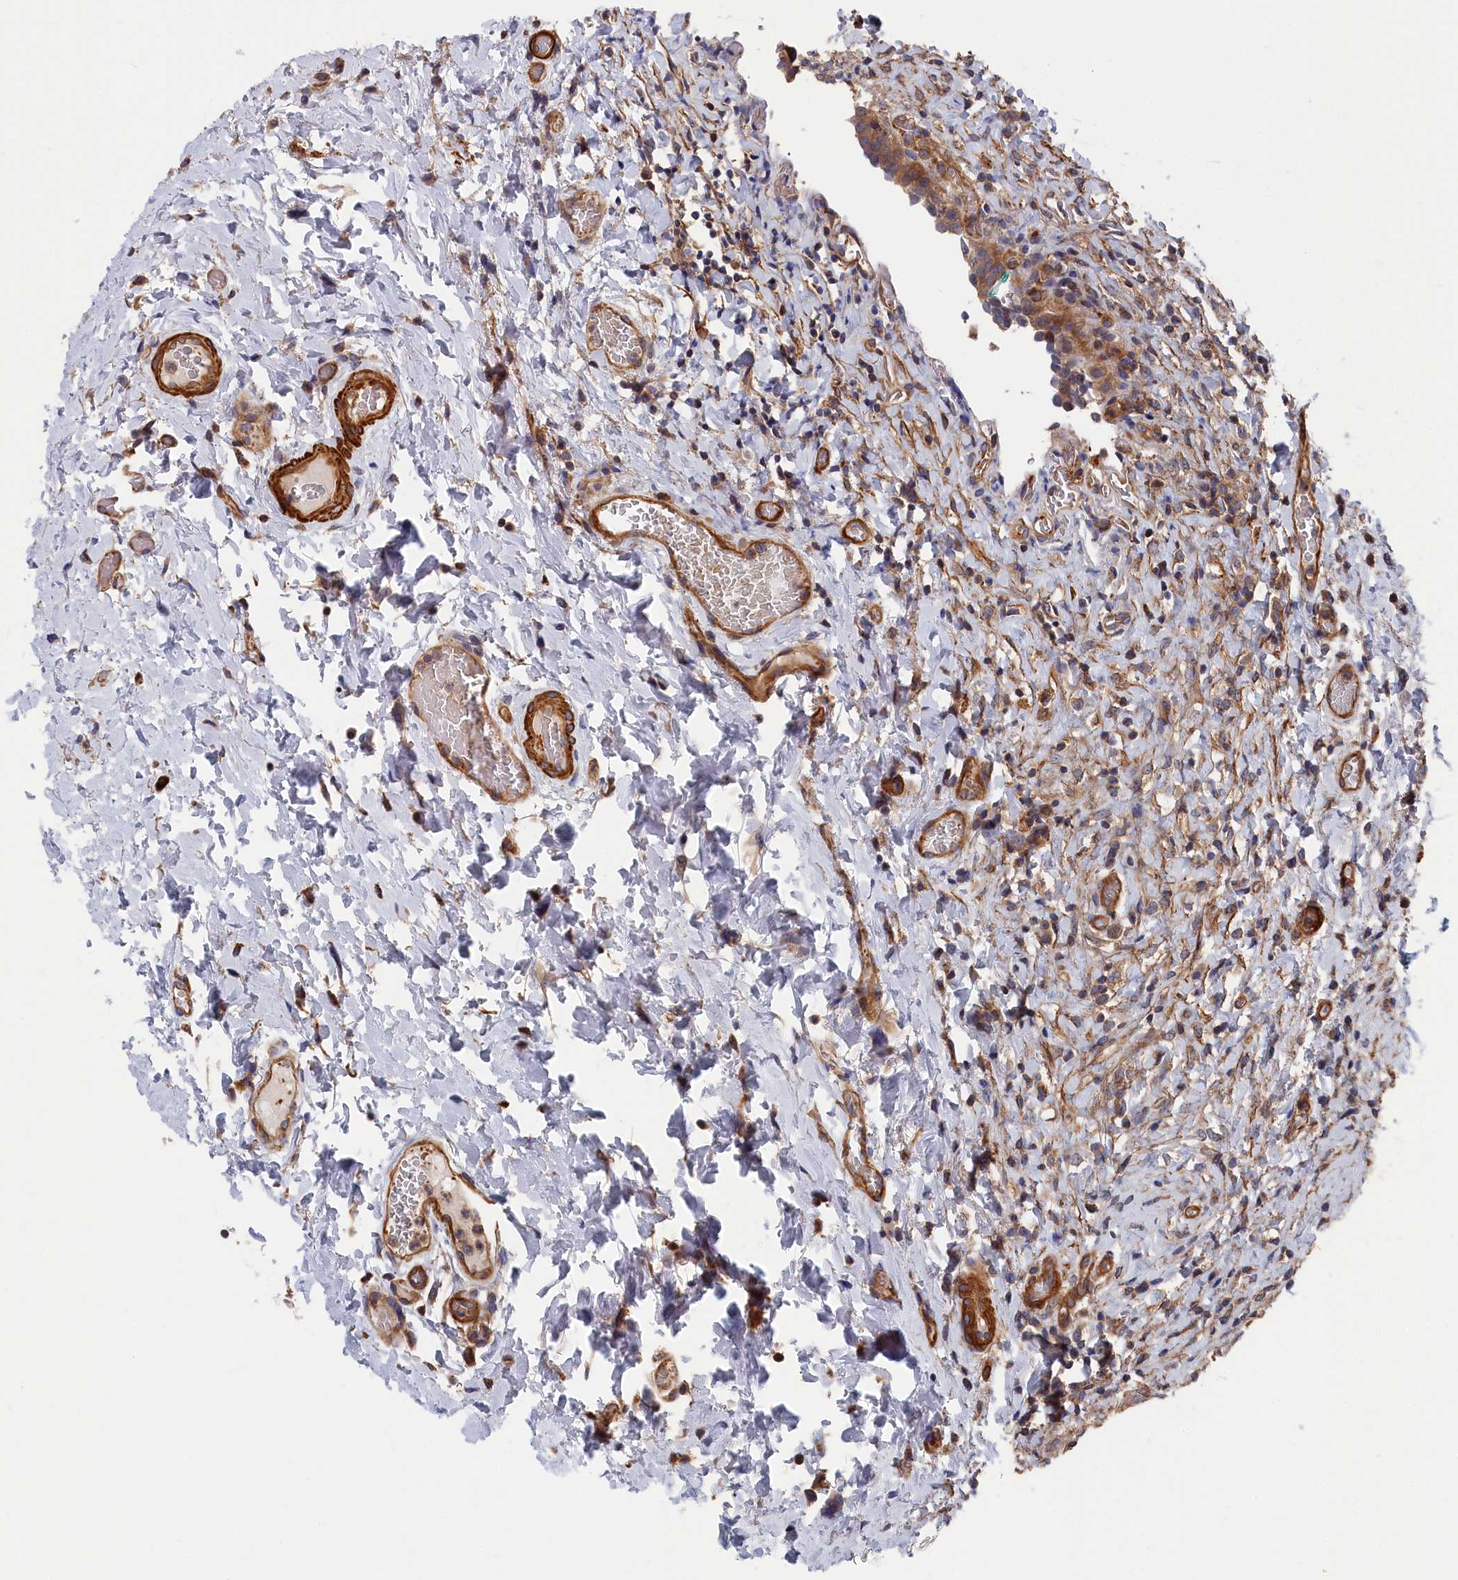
{"staining": {"intensity": "moderate", "quantity": ">75%", "location": "cytoplasmic/membranous"}, "tissue": "urinary bladder", "cell_type": "Urothelial cells", "image_type": "normal", "snomed": [{"axis": "morphology", "description": "Normal tissue, NOS"}, {"axis": "morphology", "description": "Inflammation, NOS"}, {"axis": "topography", "description": "Urinary bladder"}], "caption": "A brown stain highlights moderate cytoplasmic/membranous positivity of a protein in urothelial cells of unremarkable human urinary bladder.", "gene": "LDHD", "patient": {"sex": "male", "age": 64}}